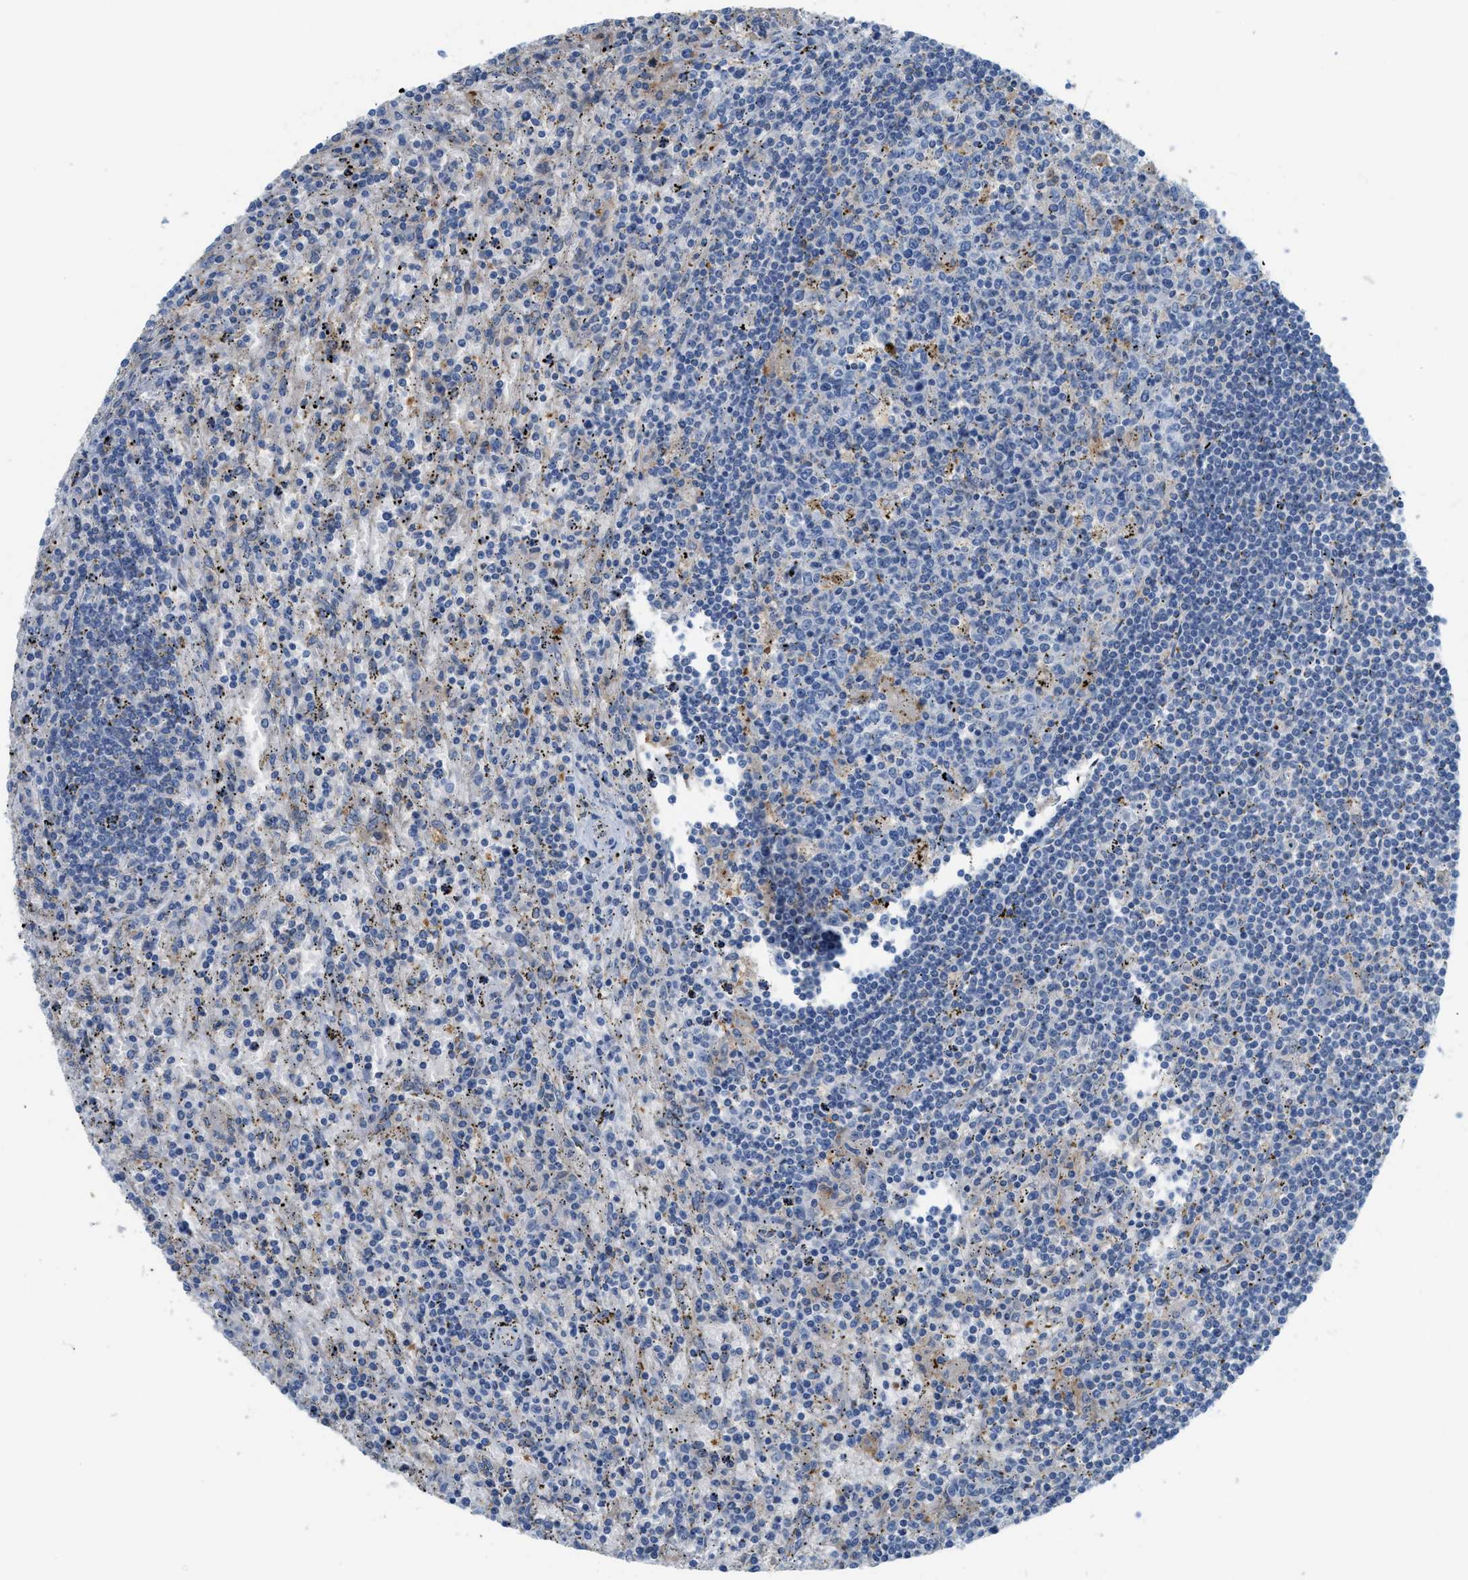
{"staining": {"intensity": "negative", "quantity": "none", "location": "none"}, "tissue": "lymphoma", "cell_type": "Tumor cells", "image_type": "cancer", "snomed": [{"axis": "morphology", "description": "Malignant lymphoma, non-Hodgkin's type, Low grade"}, {"axis": "topography", "description": "Spleen"}], "caption": "An immunohistochemistry image of low-grade malignant lymphoma, non-Hodgkin's type is shown. There is no staining in tumor cells of low-grade malignant lymphoma, non-Hodgkin's type.", "gene": "CSTB", "patient": {"sex": "male", "age": 76}}